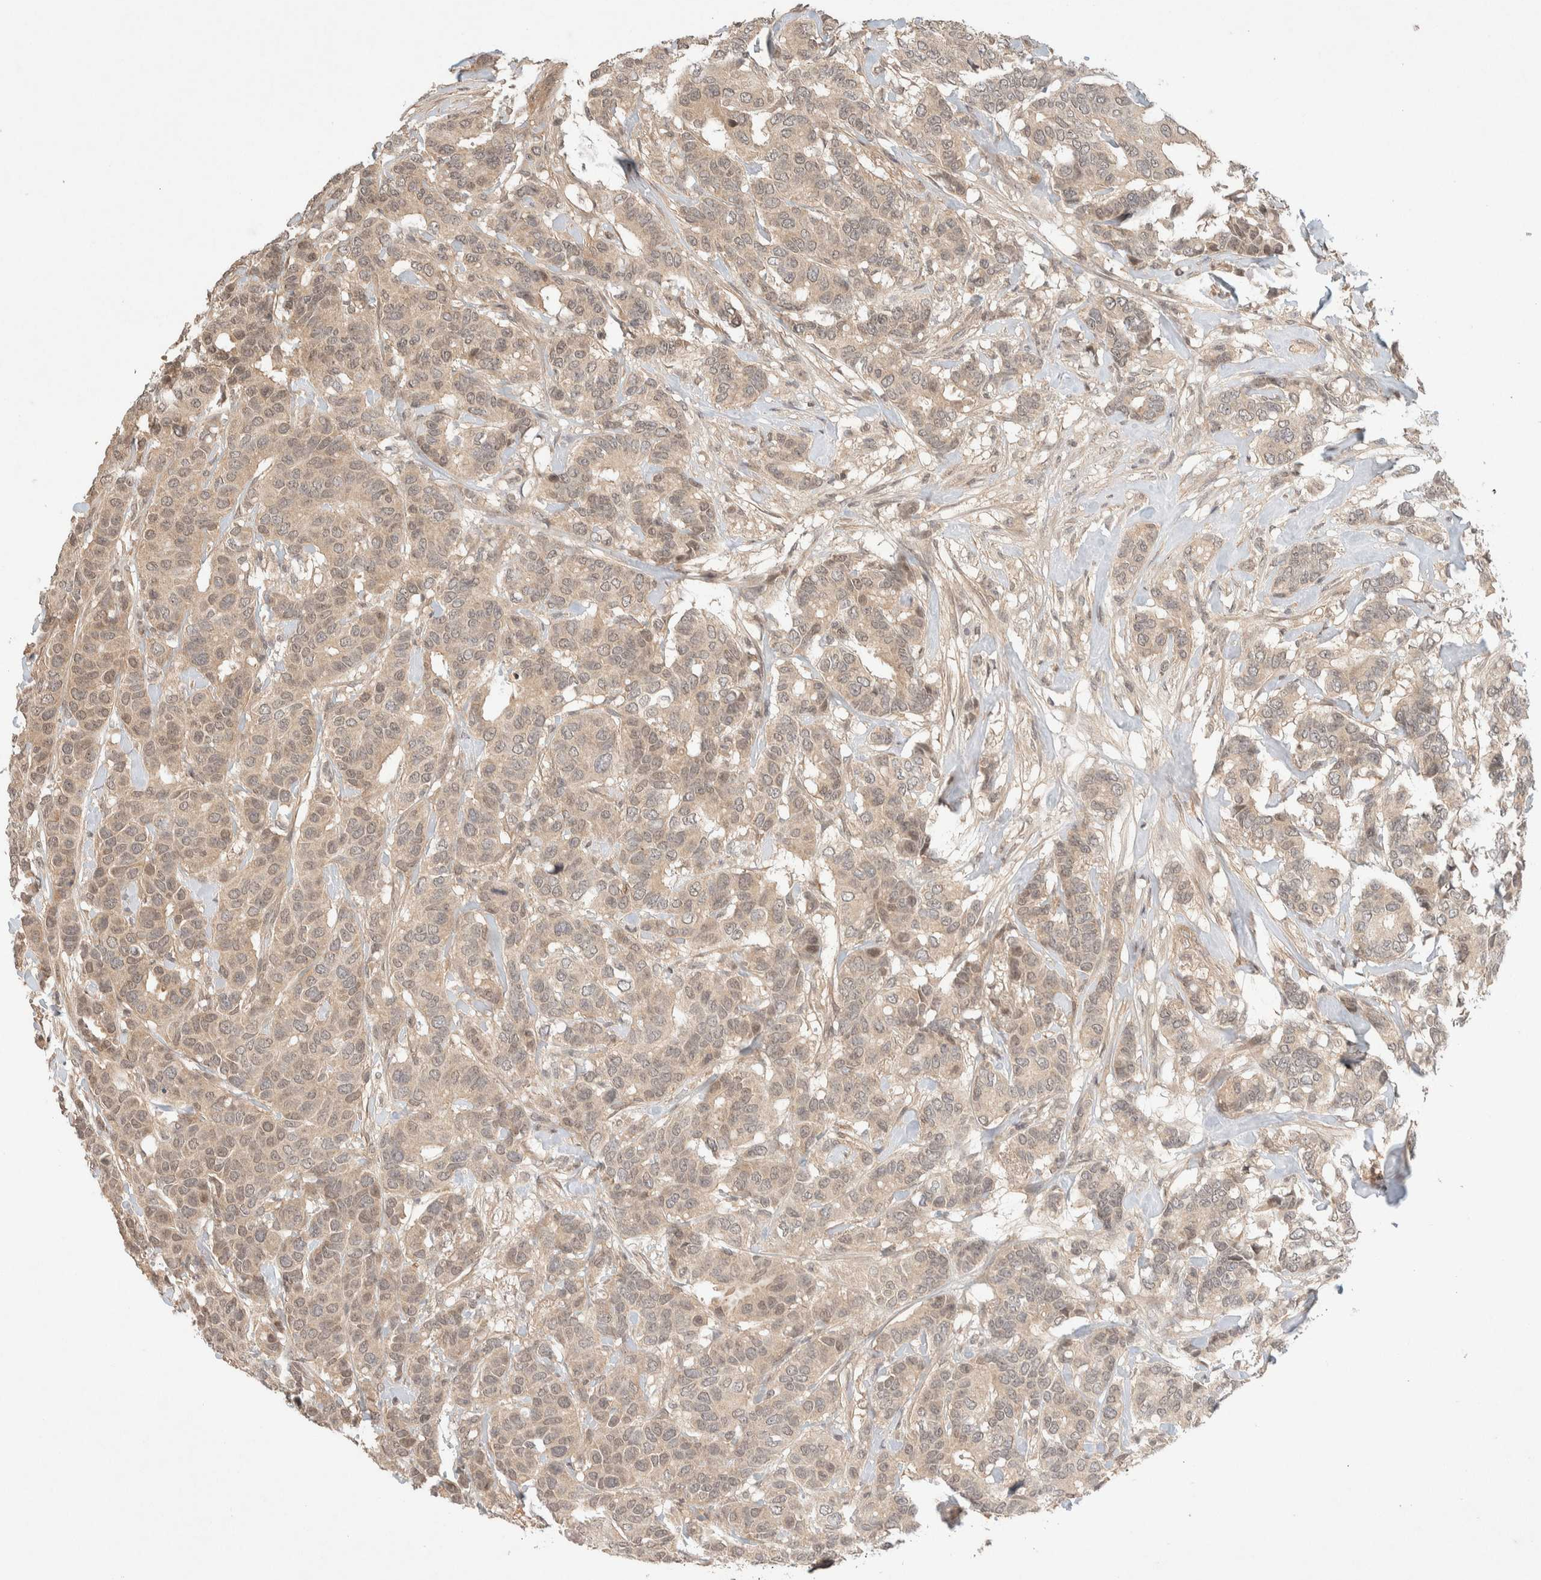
{"staining": {"intensity": "weak", "quantity": ">75%", "location": "cytoplasmic/membranous,nuclear"}, "tissue": "breast cancer", "cell_type": "Tumor cells", "image_type": "cancer", "snomed": [{"axis": "morphology", "description": "Duct carcinoma"}, {"axis": "topography", "description": "Breast"}], "caption": "Weak cytoplasmic/membranous and nuclear staining is appreciated in about >75% of tumor cells in breast cancer (infiltrating ductal carcinoma).", "gene": "THRA", "patient": {"sex": "female", "age": 87}}